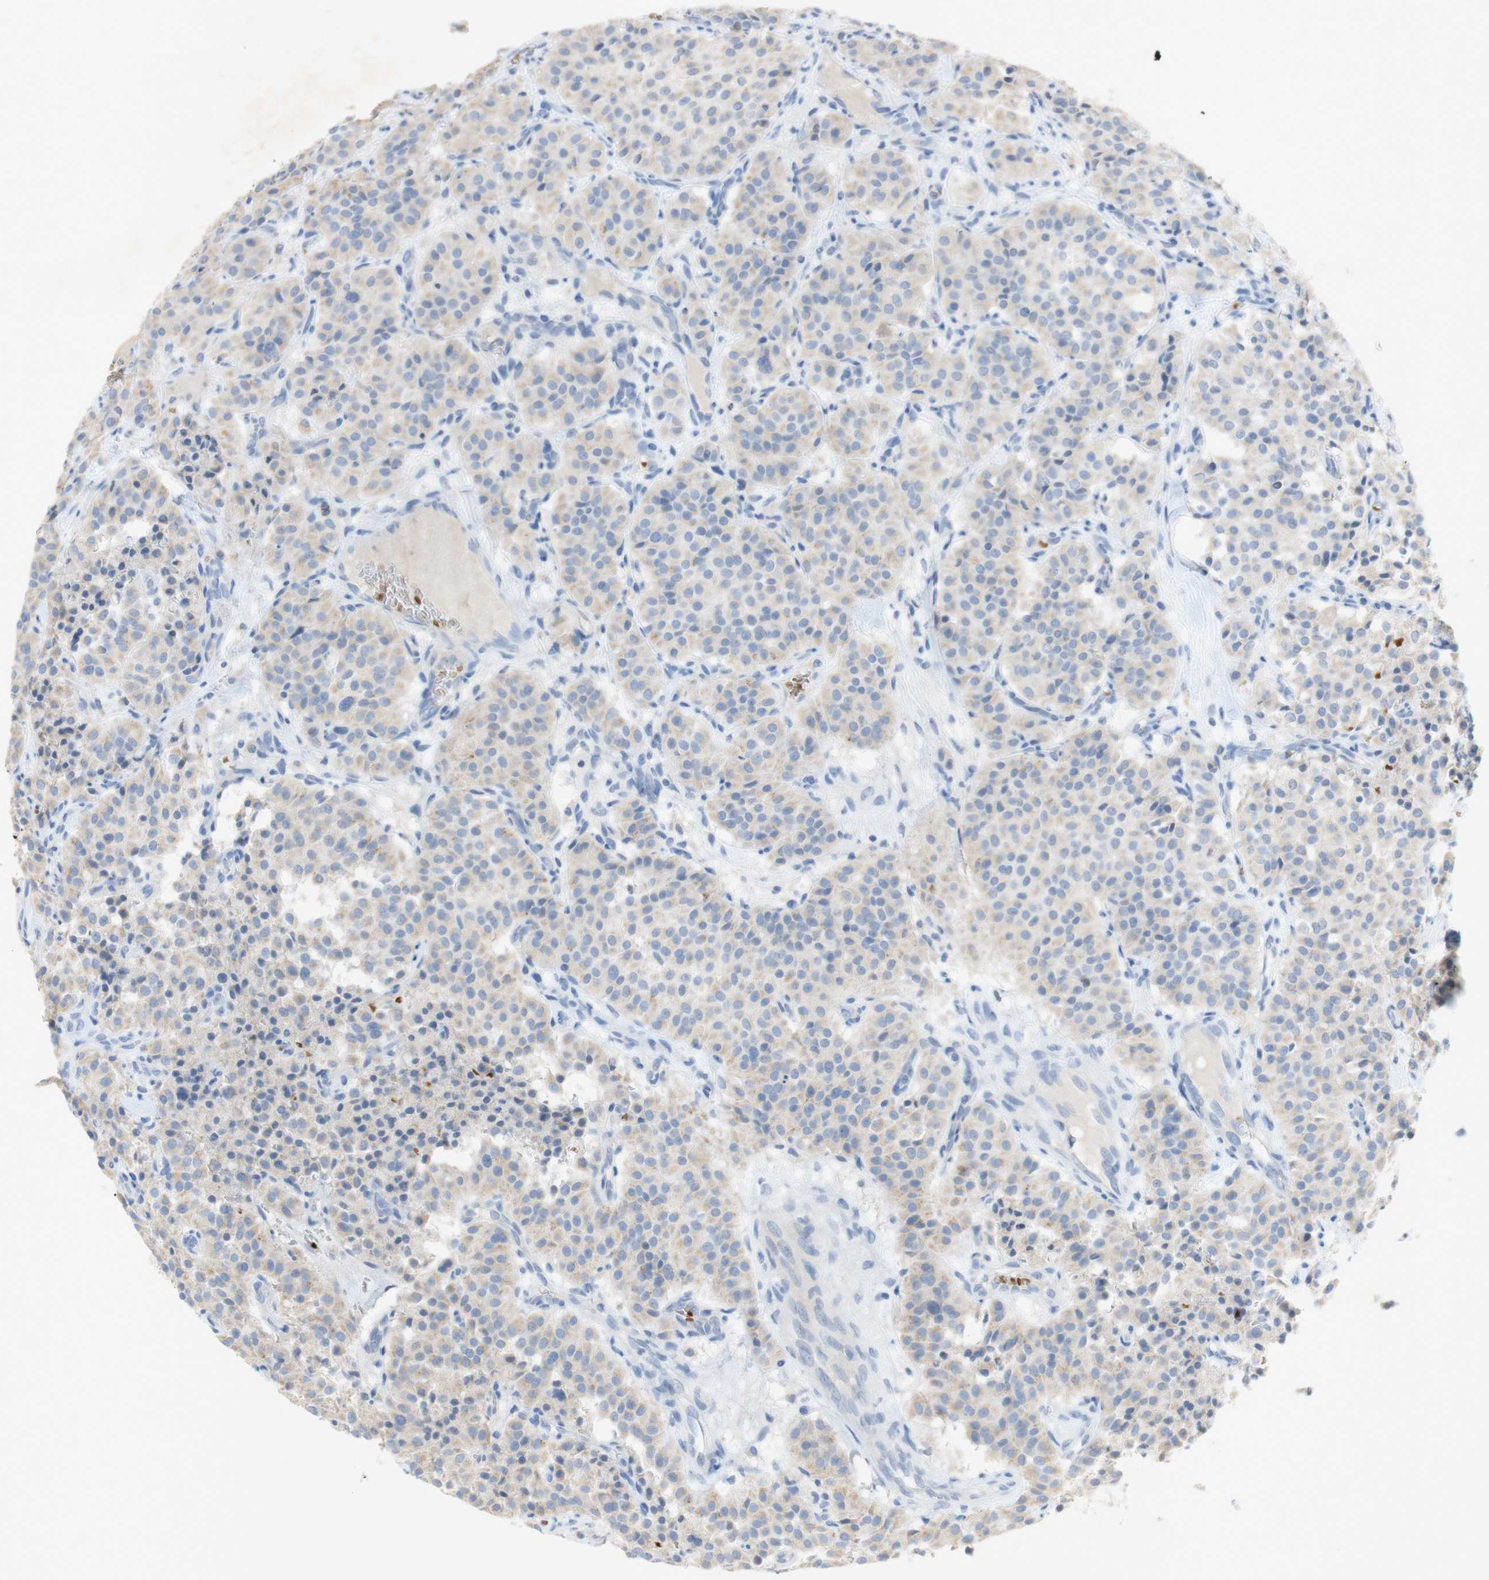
{"staining": {"intensity": "negative", "quantity": "none", "location": "none"}, "tissue": "carcinoid", "cell_type": "Tumor cells", "image_type": "cancer", "snomed": [{"axis": "morphology", "description": "Carcinoid, malignant, NOS"}, {"axis": "topography", "description": "Lung"}], "caption": "Malignant carcinoid was stained to show a protein in brown. There is no significant expression in tumor cells.", "gene": "EPO", "patient": {"sex": "male", "age": 30}}